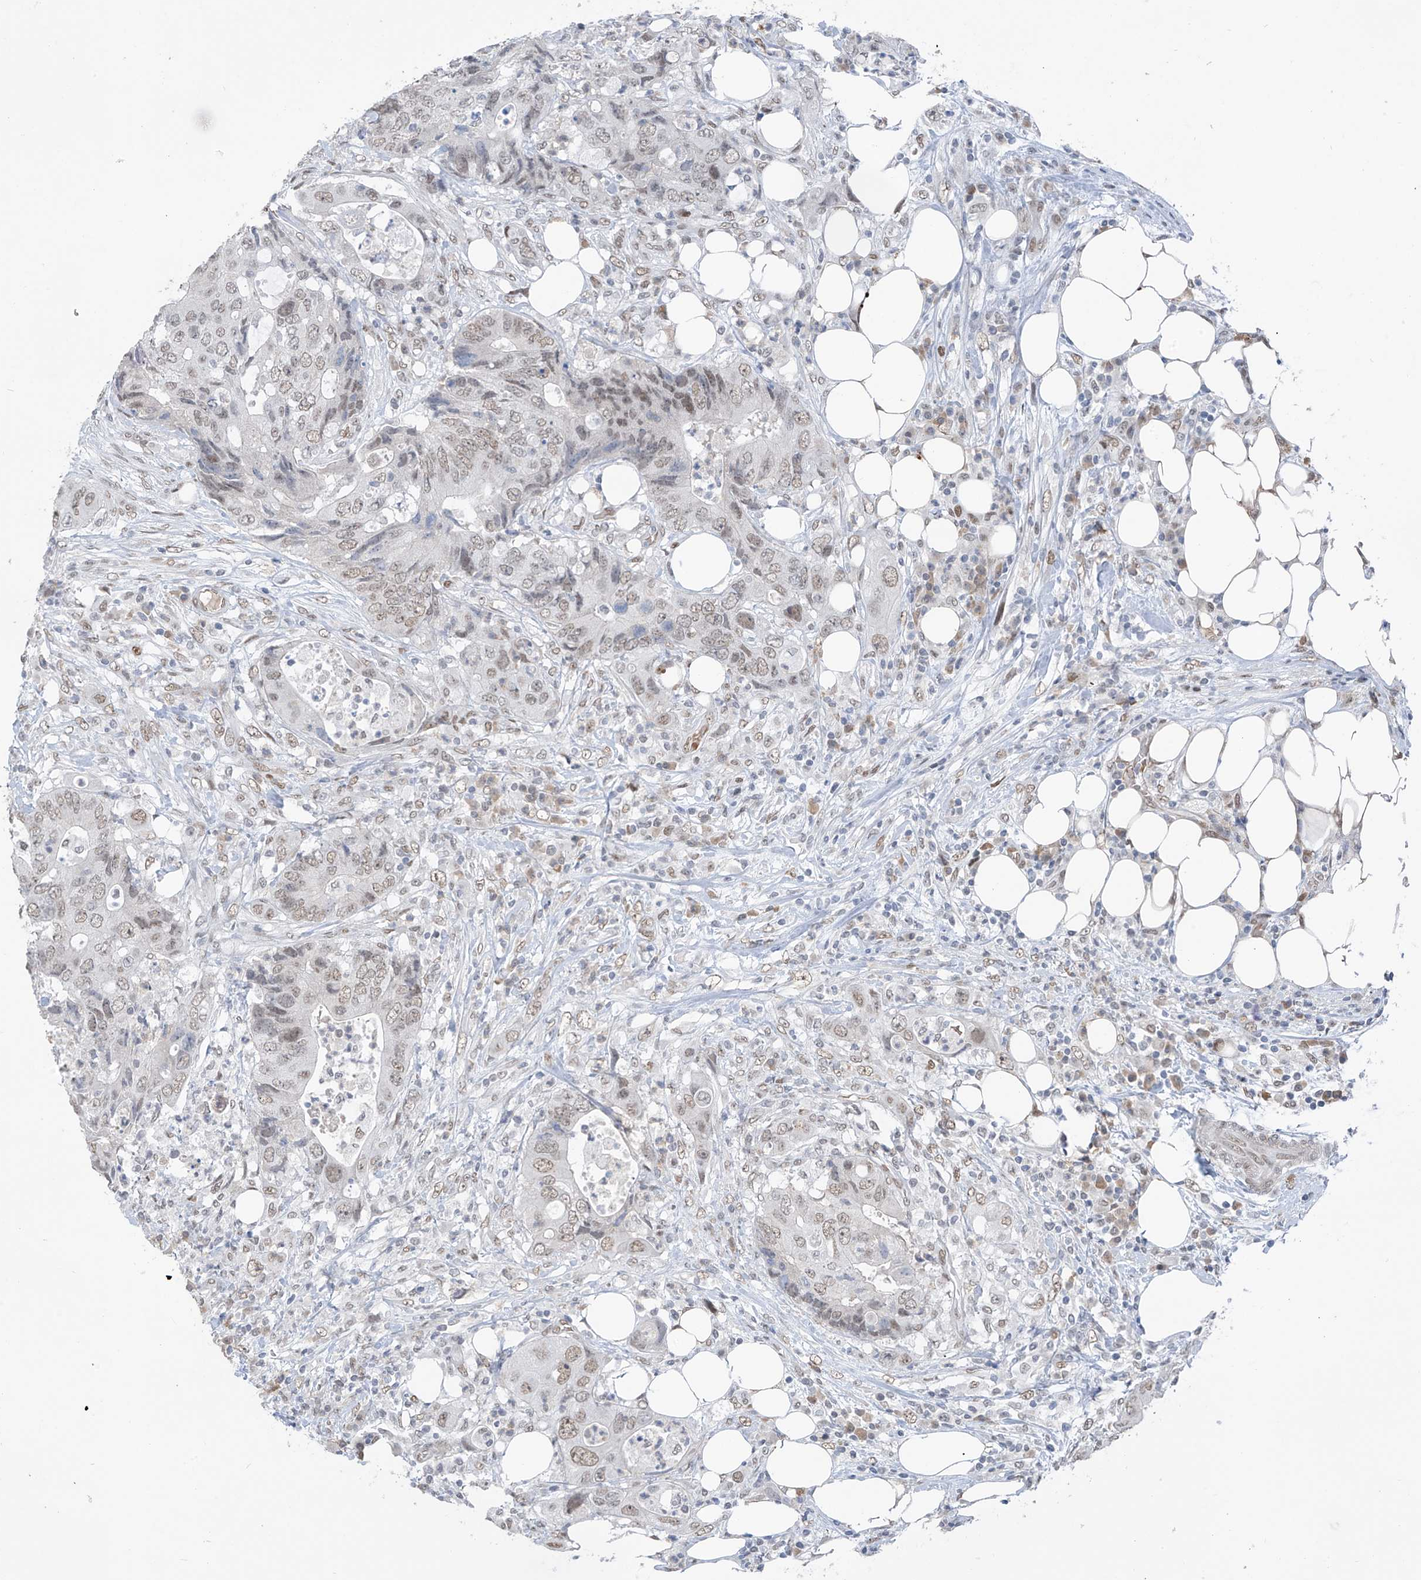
{"staining": {"intensity": "weak", "quantity": ">75%", "location": "nuclear"}, "tissue": "colorectal cancer", "cell_type": "Tumor cells", "image_type": "cancer", "snomed": [{"axis": "morphology", "description": "Adenocarcinoma, NOS"}, {"axis": "topography", "description": "Colon"}], "caption": "High-magnification brightfield microscopy of colorectal cancer stained with DAB (brown) and counterstained with hematoxylin (blue). tumor cells exhibit weak nuclear staining is present in about>75% of cells.", "gene": "MCM9", "patient": {"sex": "male", "age": 71}}